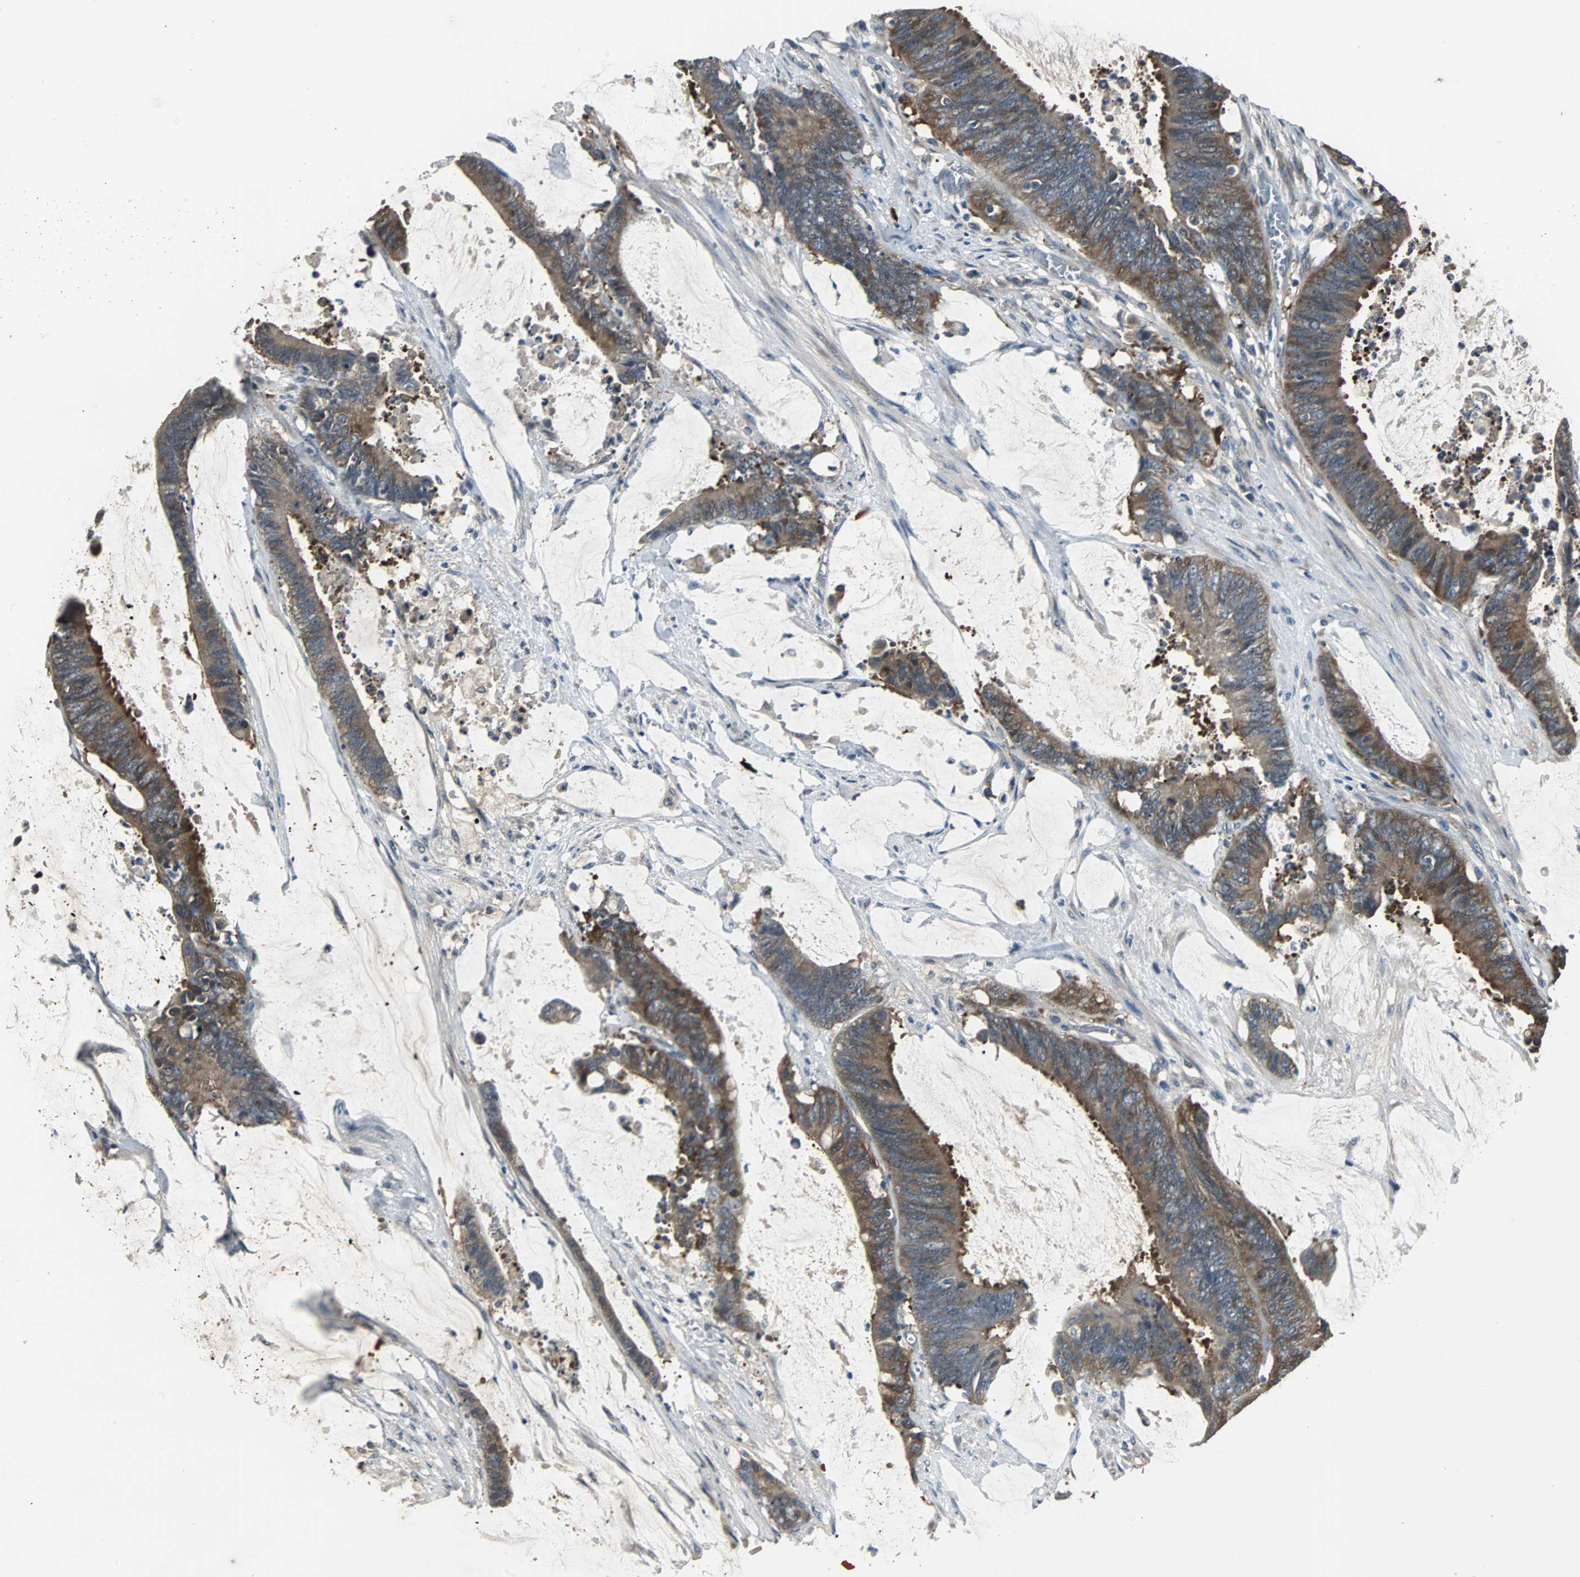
{"staining": {"intensity": "strong", "quantity": ">75%", "location": "cytoplasmic/membranous"}, "tissue": "colorectal cancer", "cell_type": "Tumor cells", "image_type": "cancer", "snomed": [{"axis": "morphology", "description": "Adenocarcinoma, NOS"}, {"axis": "topography", "description": "Rectum"}], "caption": "Strong cytoplasmic/membranous staining is present in approximately >75% of tumor cells in colorectal adenocarcinoma. The staining was performed using DAB (3,3'-diaminobenzidine) to visualize the protein expression in brown, while the nuclei were stained in blue with hematoxylin (Magnification: 20x).", "gene": "ABHD2", "patient": {"sex": "female", "age": 66}}